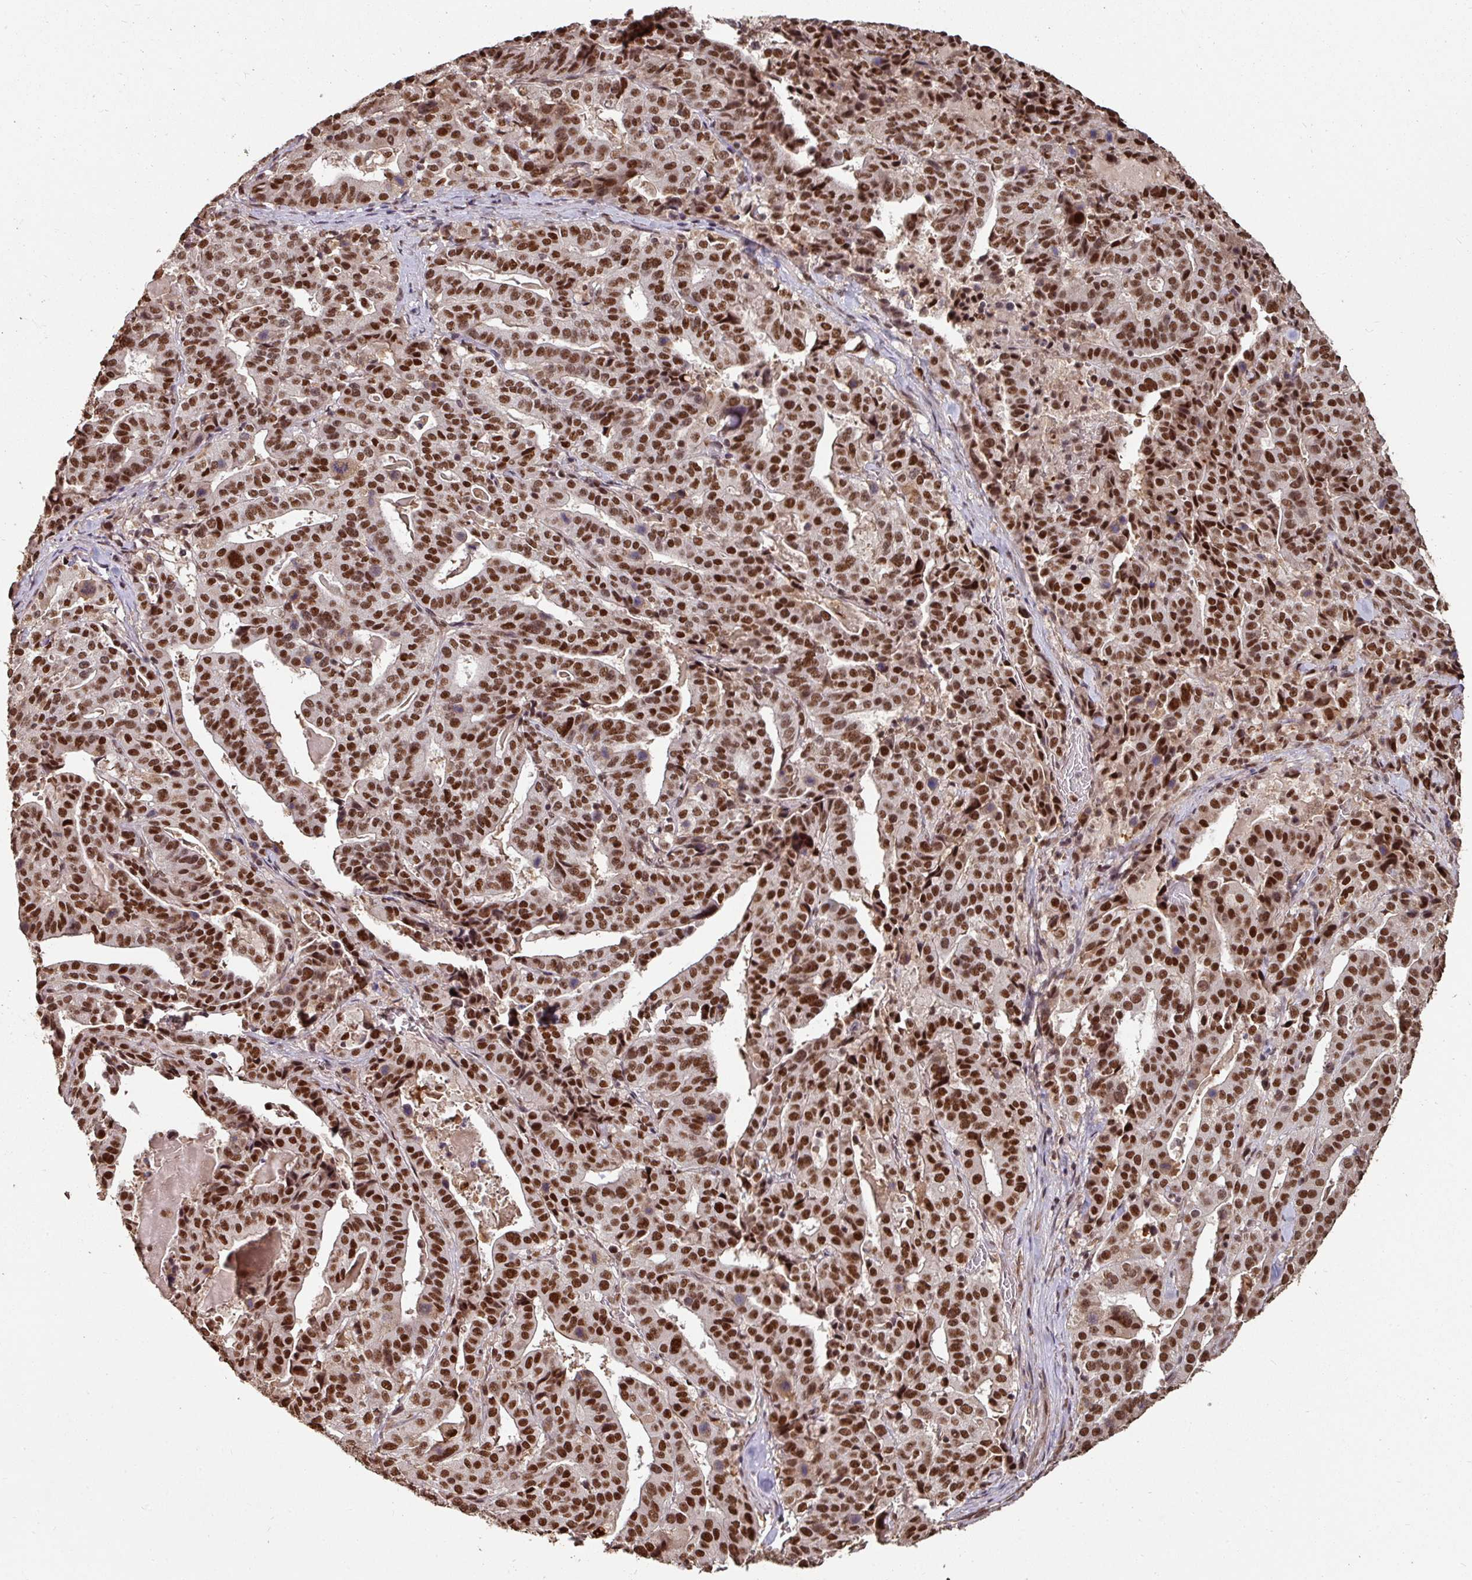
{"staining": {"intensity": "strong", "quantity": ">75%", "location": "nuclear"}, "tissue": "stomach cancer", "cell_type": "Tumor cells", "image_type": "cancer", "snomed": [{"axis": "morphology", "description": "Adenocarcinoma, NOS"}, {"axis": "topography", "description": "Stomach"}], "caption": "A brown stain highlights strong nuclear expression of a protein in stomach cancer (adenocarcinoma) tumor cells.", "gene": "POLD1", "patient": {"sex": "male", "age": 48}}